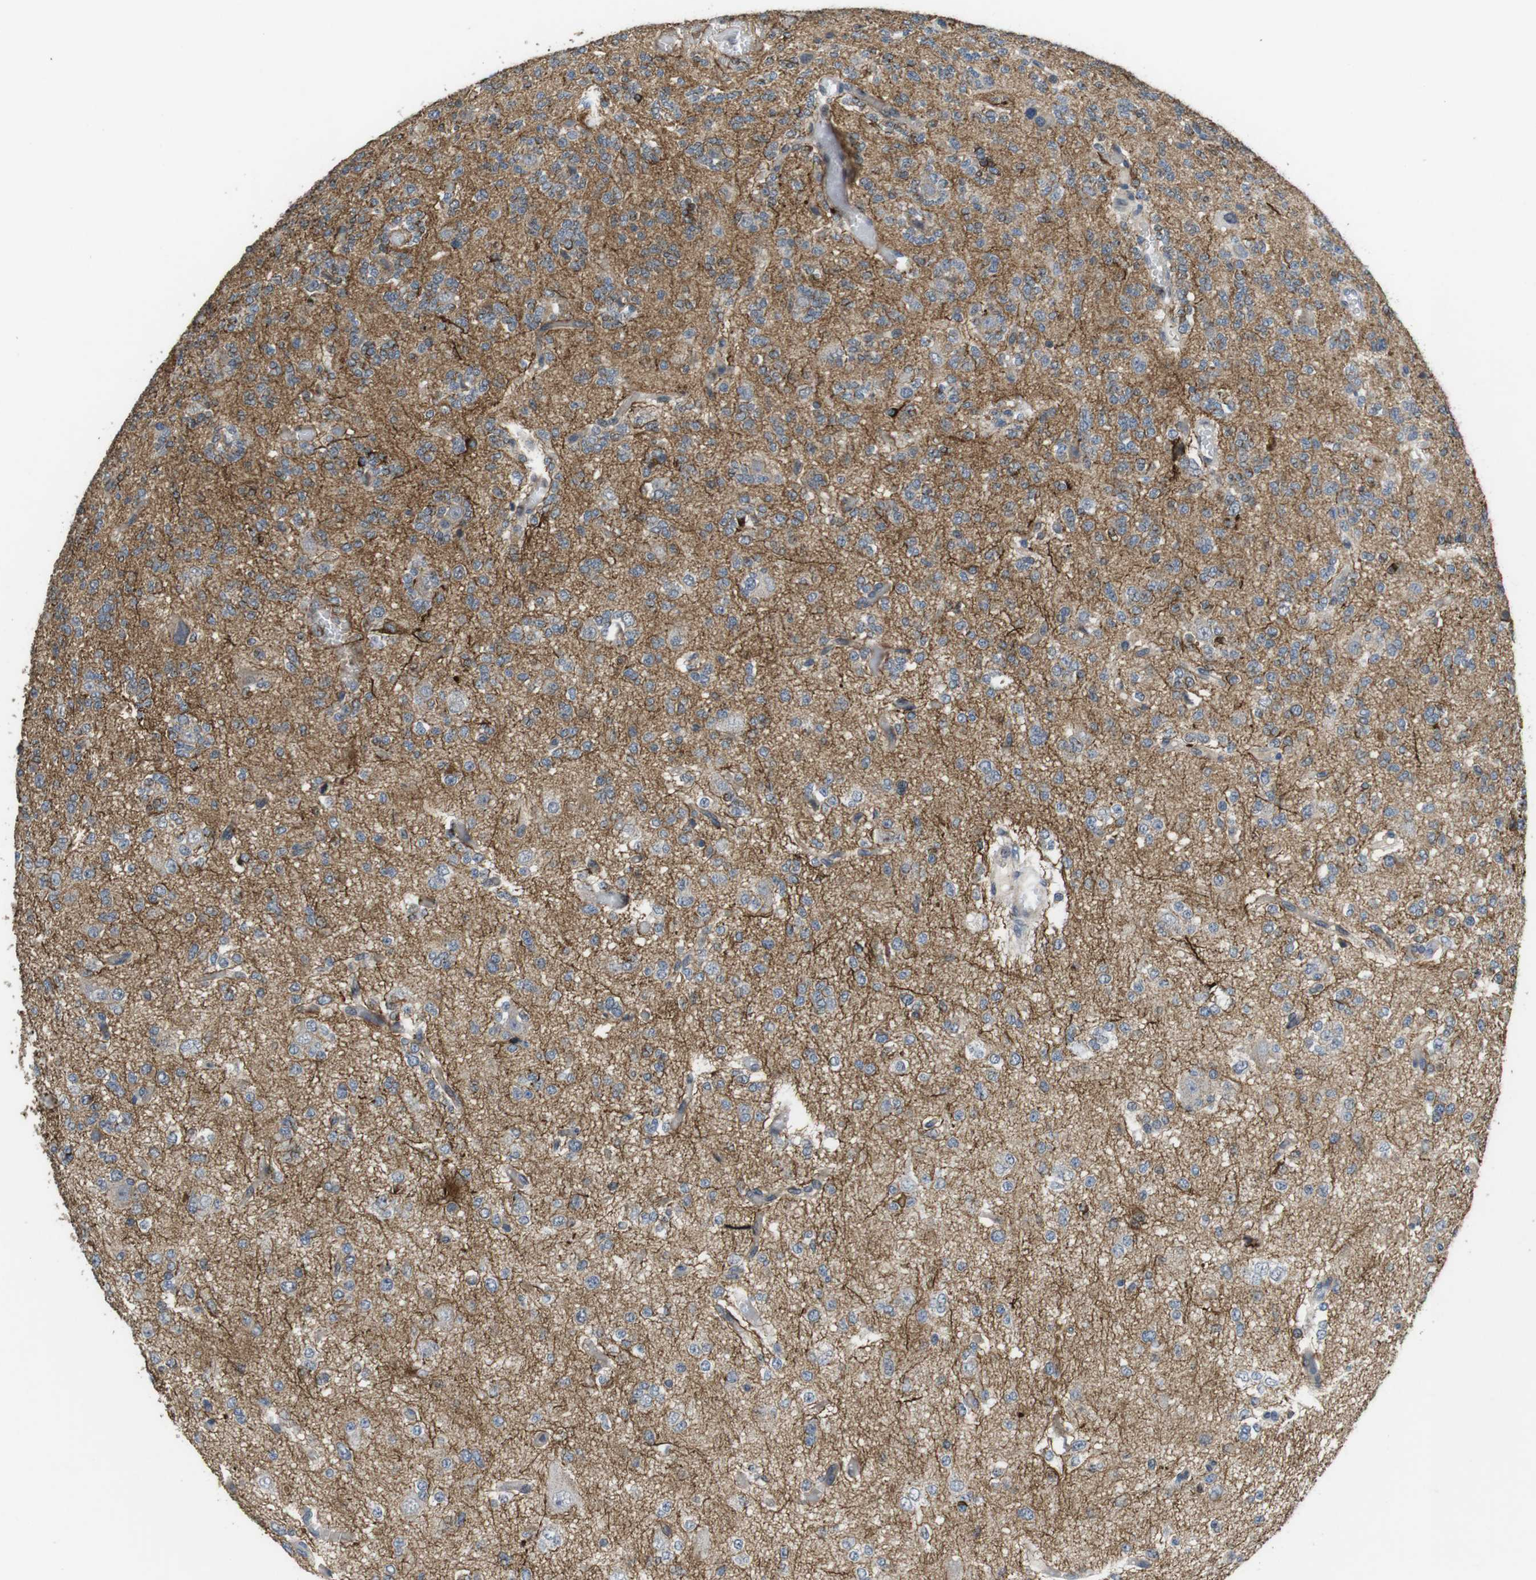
{"staining": {"intensity": "moderate", "quantity": "25%-75%", "location": "cytoplasmic/membranous"}, "tissue": "glioma", "cell_type": "Tumor cells", "image_type": "cancer", "snomed": [{"axis": "morphology", "description": "Glioma, malignant, Low grade"}, {"axis": "topography", "description": "Brain"}], "caption": "Immunohistochemistry photomicrograph of neoplastic tissue: glioma stained using immunohistochemistry reveals medium levels of moderate protein expression localized specifically in the cytoplasmic/membranous of tumor cells, appearing as a cytoplasmic/membranous brown color.", "gene": "NECTIN1", "patient": {"sex": "male", "age": 38}}